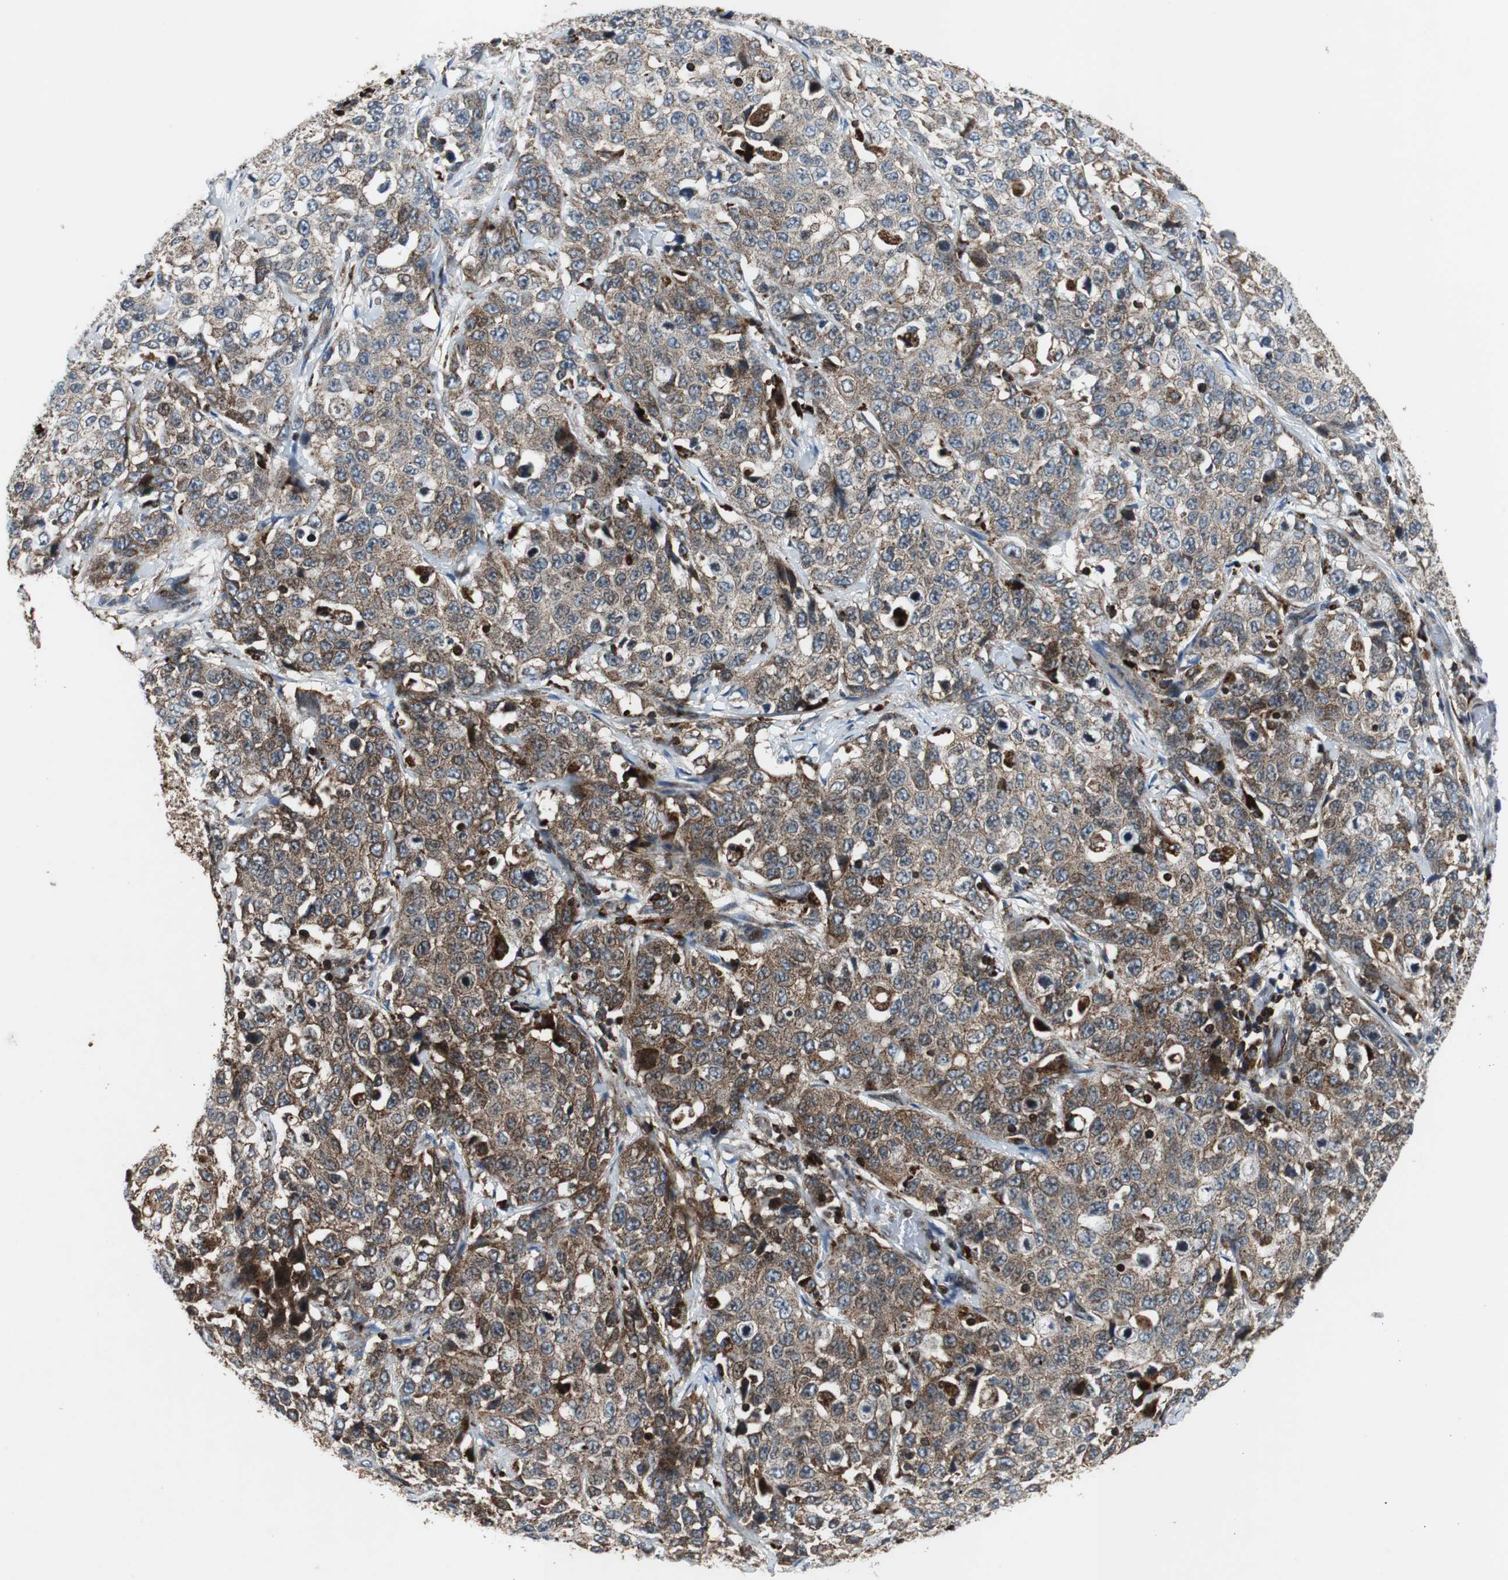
{"staining": {"intensity": "moderate", "quantity": "25%-75%", "location": "cytoplasmic/membranous"}, "tissue": "stomach cancer", "cell_type": "Tumor cells", "image_type": "cancer", "snomed": [{"axis": "morphology", "description": "Normal tissue, NOS"}, {"axis": "morphology", "description": "Adenocarcinoma, NOS"}, {"axis": "topography", "description": "Stomach"}], "caption": "Moderate cytoplasmic/membranous positivity for a protein is seen in about 25%-75% of tumor cells of stomach cancer using IHC.", "gene": "TUBA4A", "patient": {"sex": "male", "age": 48}}